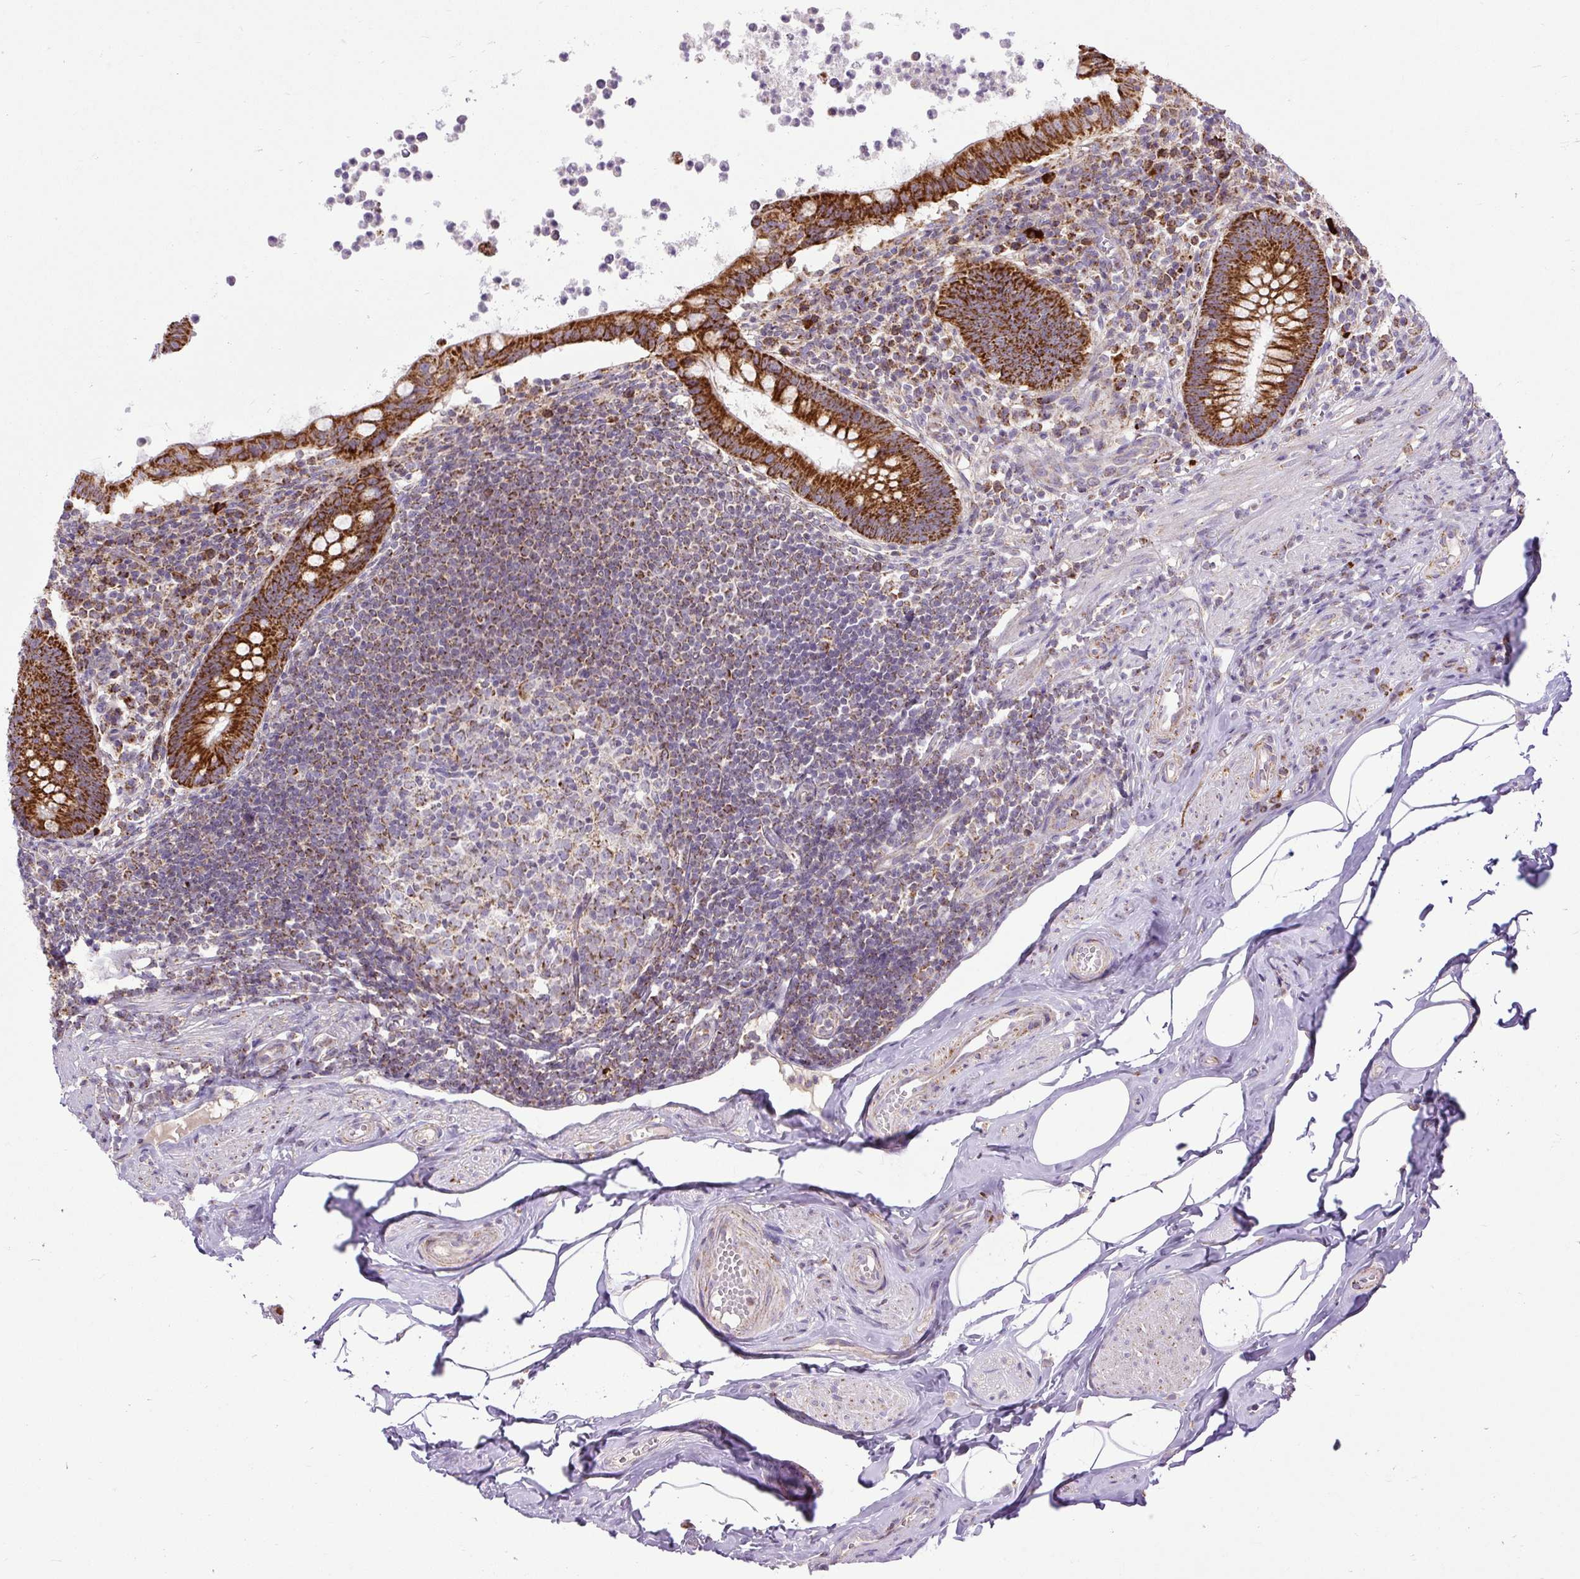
{"staining": {"intensity": "strong", "quantity": ">75%", "location": "cytoplasmic/membranous"}, "tissue": "appendix", "cell_type": "Glandular cells", "image_type": "normal", "snomed": [{"axis": "morphology", "description": "Normal tissue, NOS"}, {"axis": "topography", "description": "Appendix"}], "caption": "Immunohistochemical staining of unremarkable human appendix shows >75% levels of strong cytoplasmic/membranous protein expression in approximately >75% of glandular cells. (brown staining indicates protein expression, while blue staining denotes nuclei).", "gene": "TM2D3", "patient": {"sex": "female", "age": 56}}